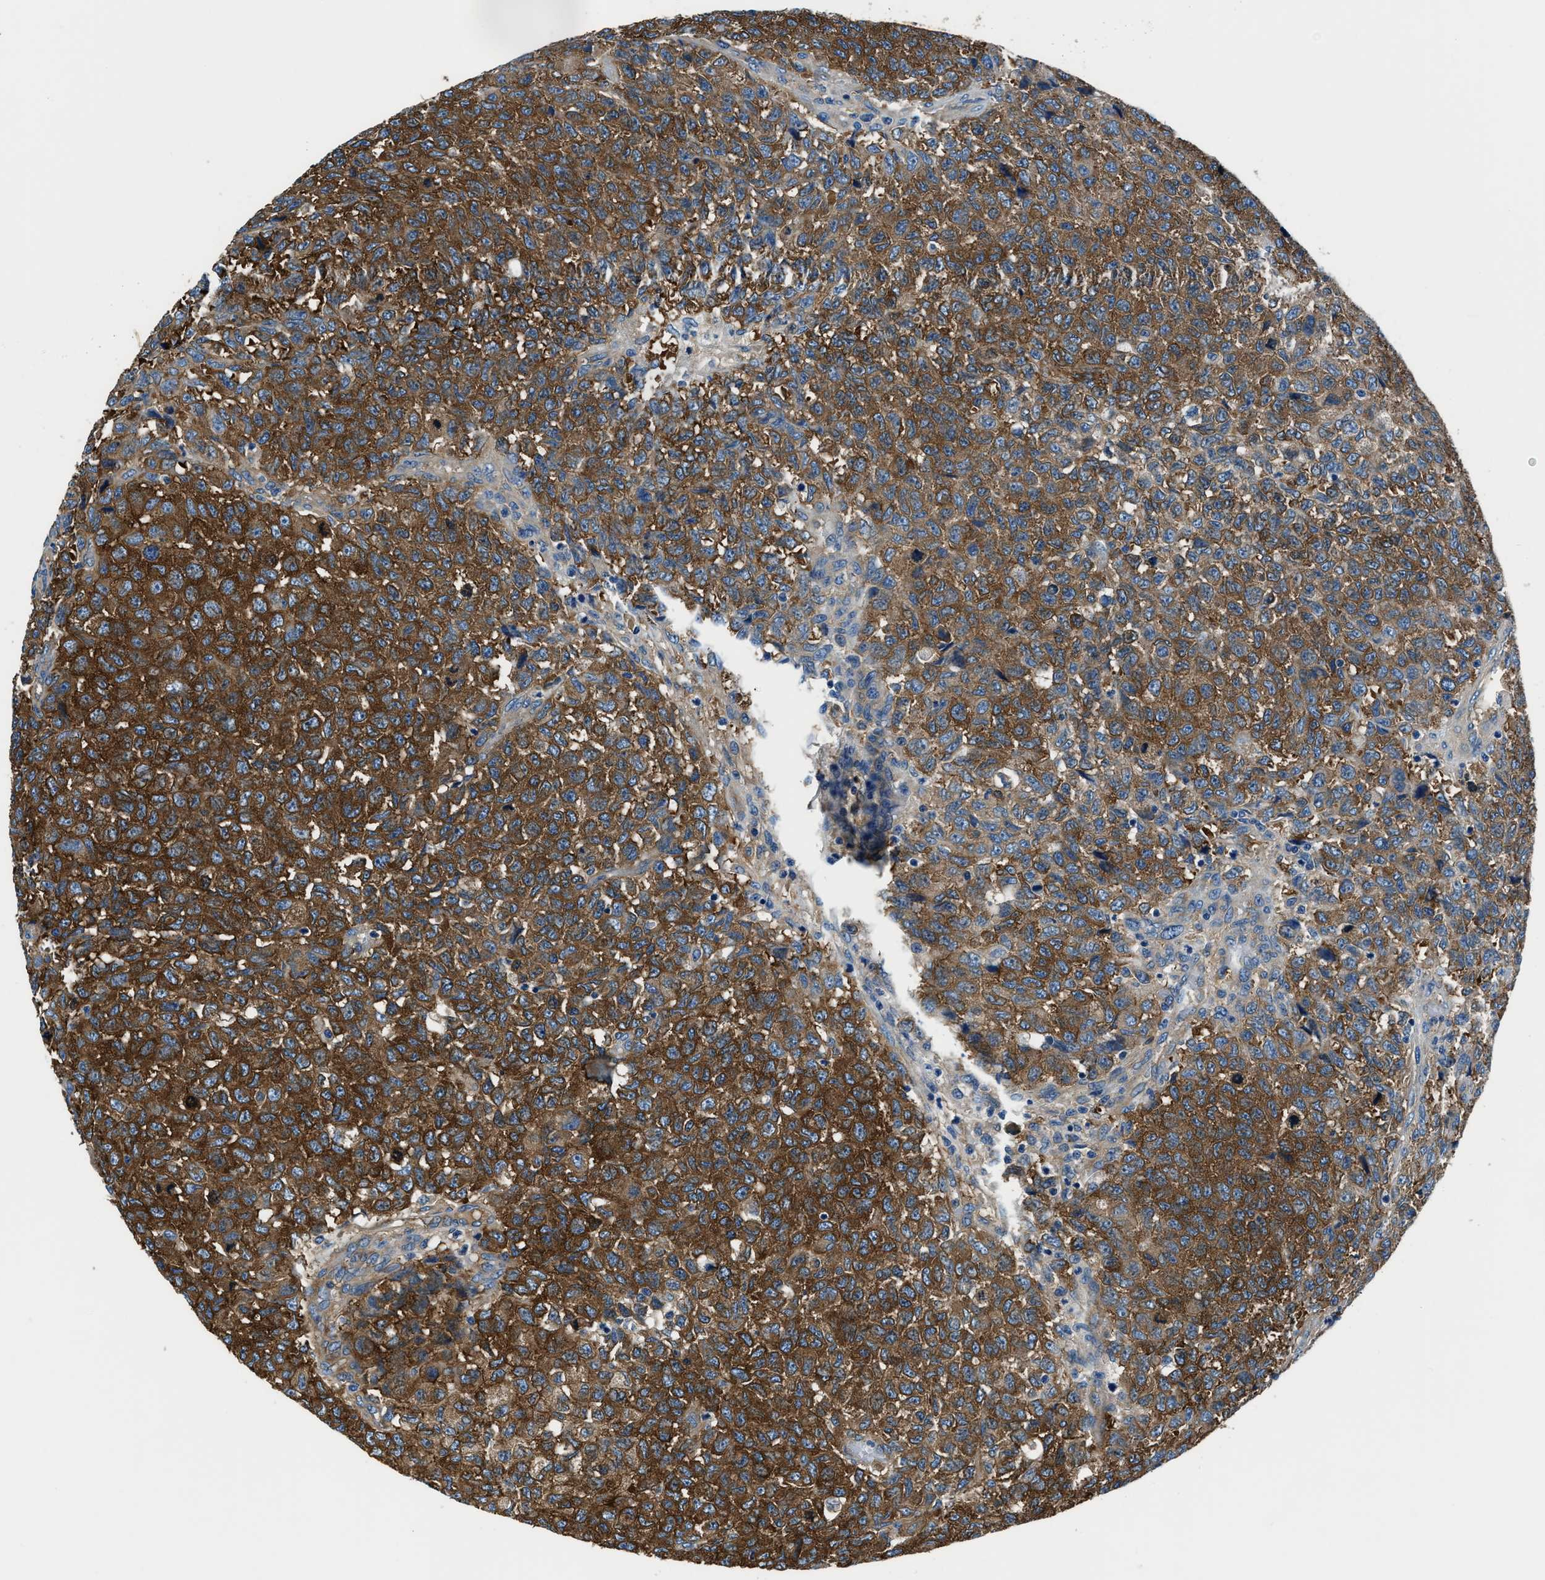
{"staining": {"intensity": "strong", "quantity": ">75%", "location": "cytoplasmic/membranous"}, "tissue": "testis cancer", "cell_type": "Tumor cells", "image_type": "cancer", "snomed": [{"axis": "morphology", "description": "Seminoma, NOS"}, {"axis": "topography", "description": "Testis"}], "caption": "Tumor cells reveal high levels of strong cytoplasmic/membranous expression in about >75% of cells in testis seminoma.", "gene": "EEA1", "patient": {"sex": "male", "age": 59}}